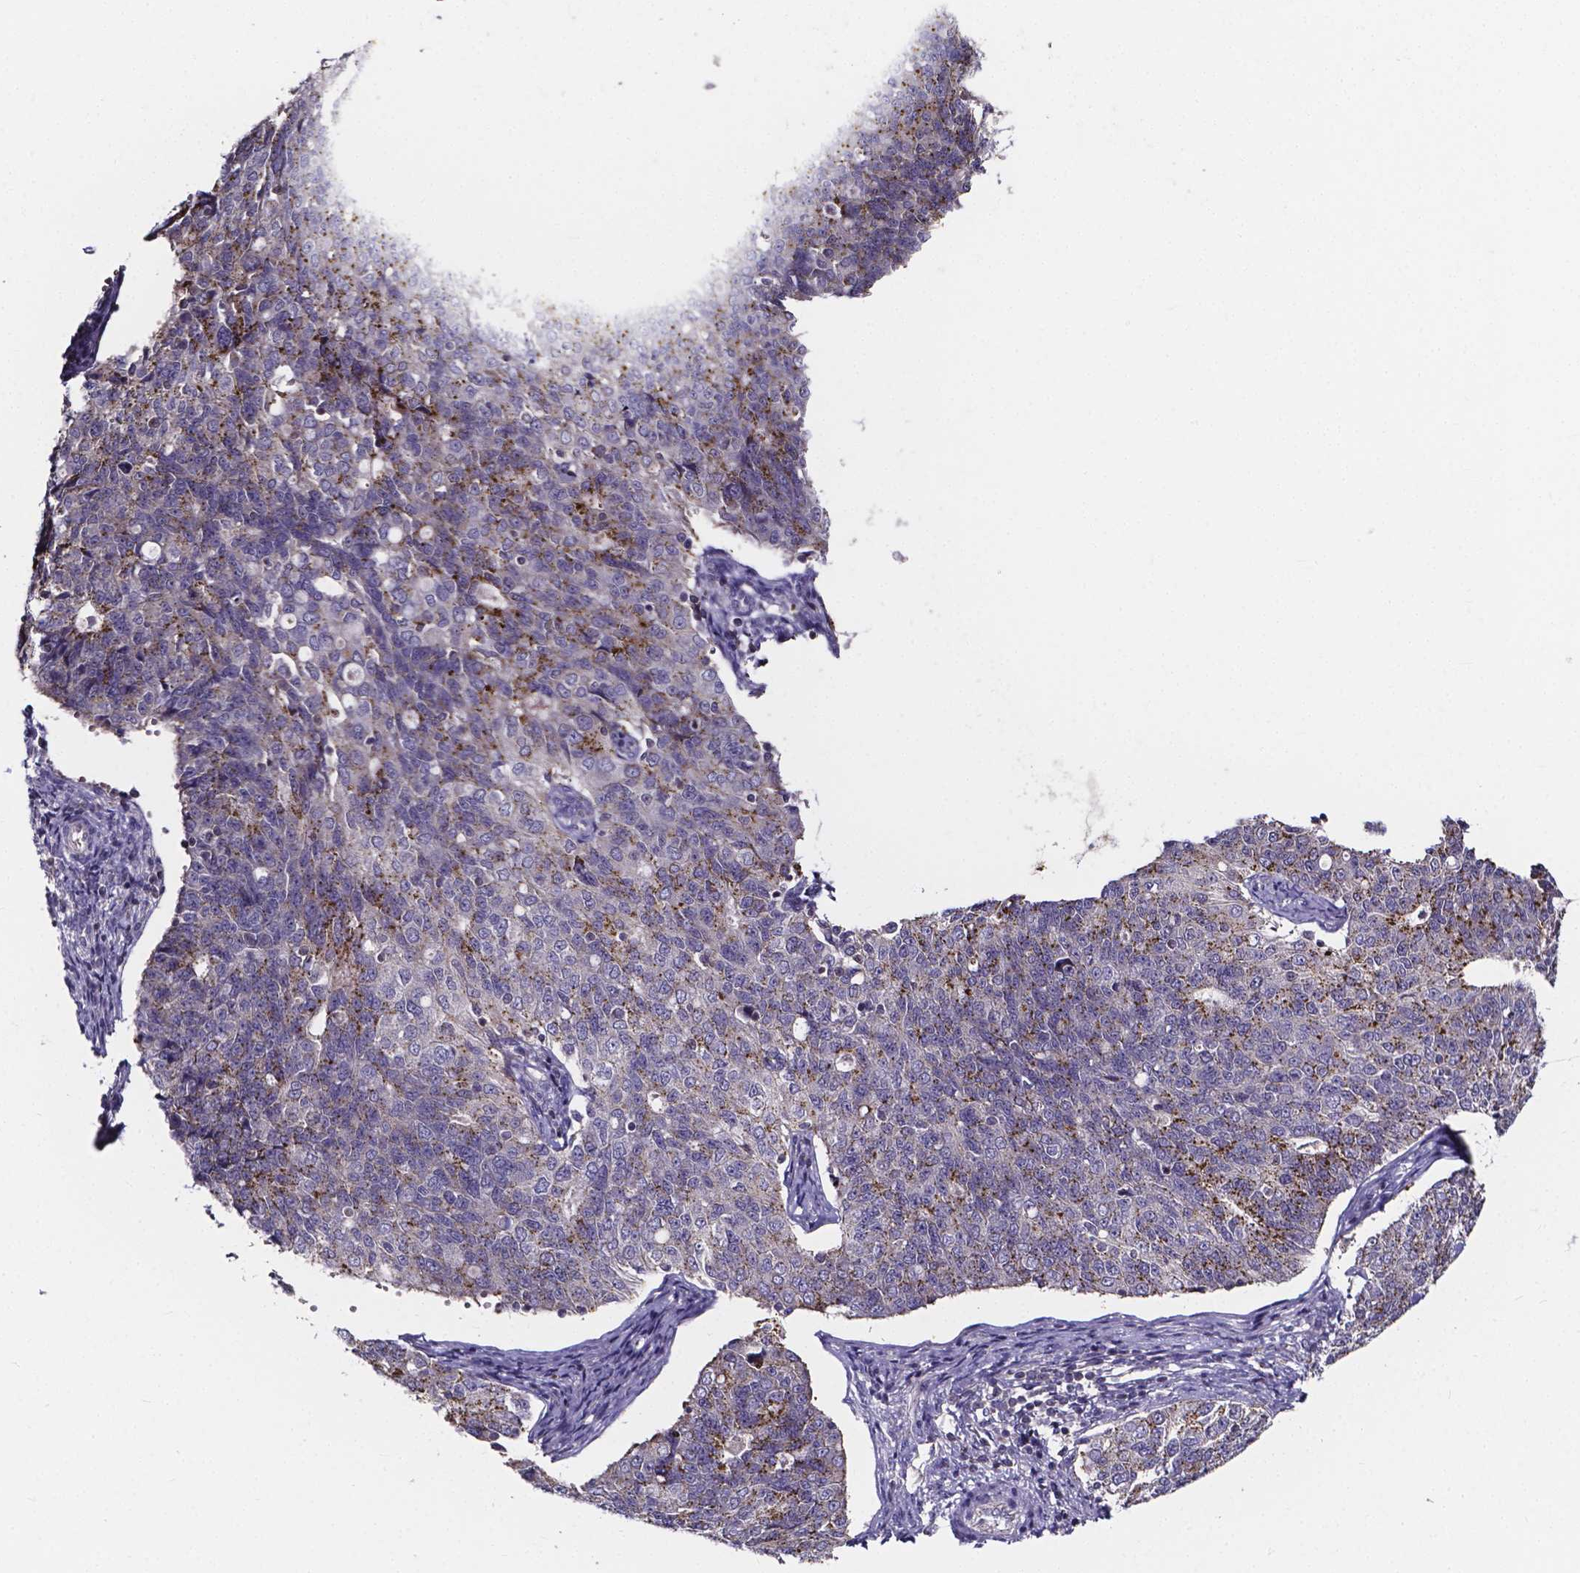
{"staining": {"intensity": "moderate", "quantity": "25%-75%", "location": "cytoplasmic/membranous"}, "tissue": "endometrial cancer", "cell_type": "Tumor cells", "image_type": "cancer", "snomed": [{"axis": "morphology", "description": "Adenocarcinoma, NOS"}, {"axis": "topography", "description": "Endometrium"}], "caption": "The micrograph reveals a brown stain indicating the presence of a protein in the cytoplasmic/membranous of tumor cells in endometrial adenocarcinoma. The staining was performed using DAB, with brown indicating positive protein expression. Nuclei are stained blue with hematoxylin.", "gene": "THEMIS", "patient": {"sex": "female", "age": 43}}